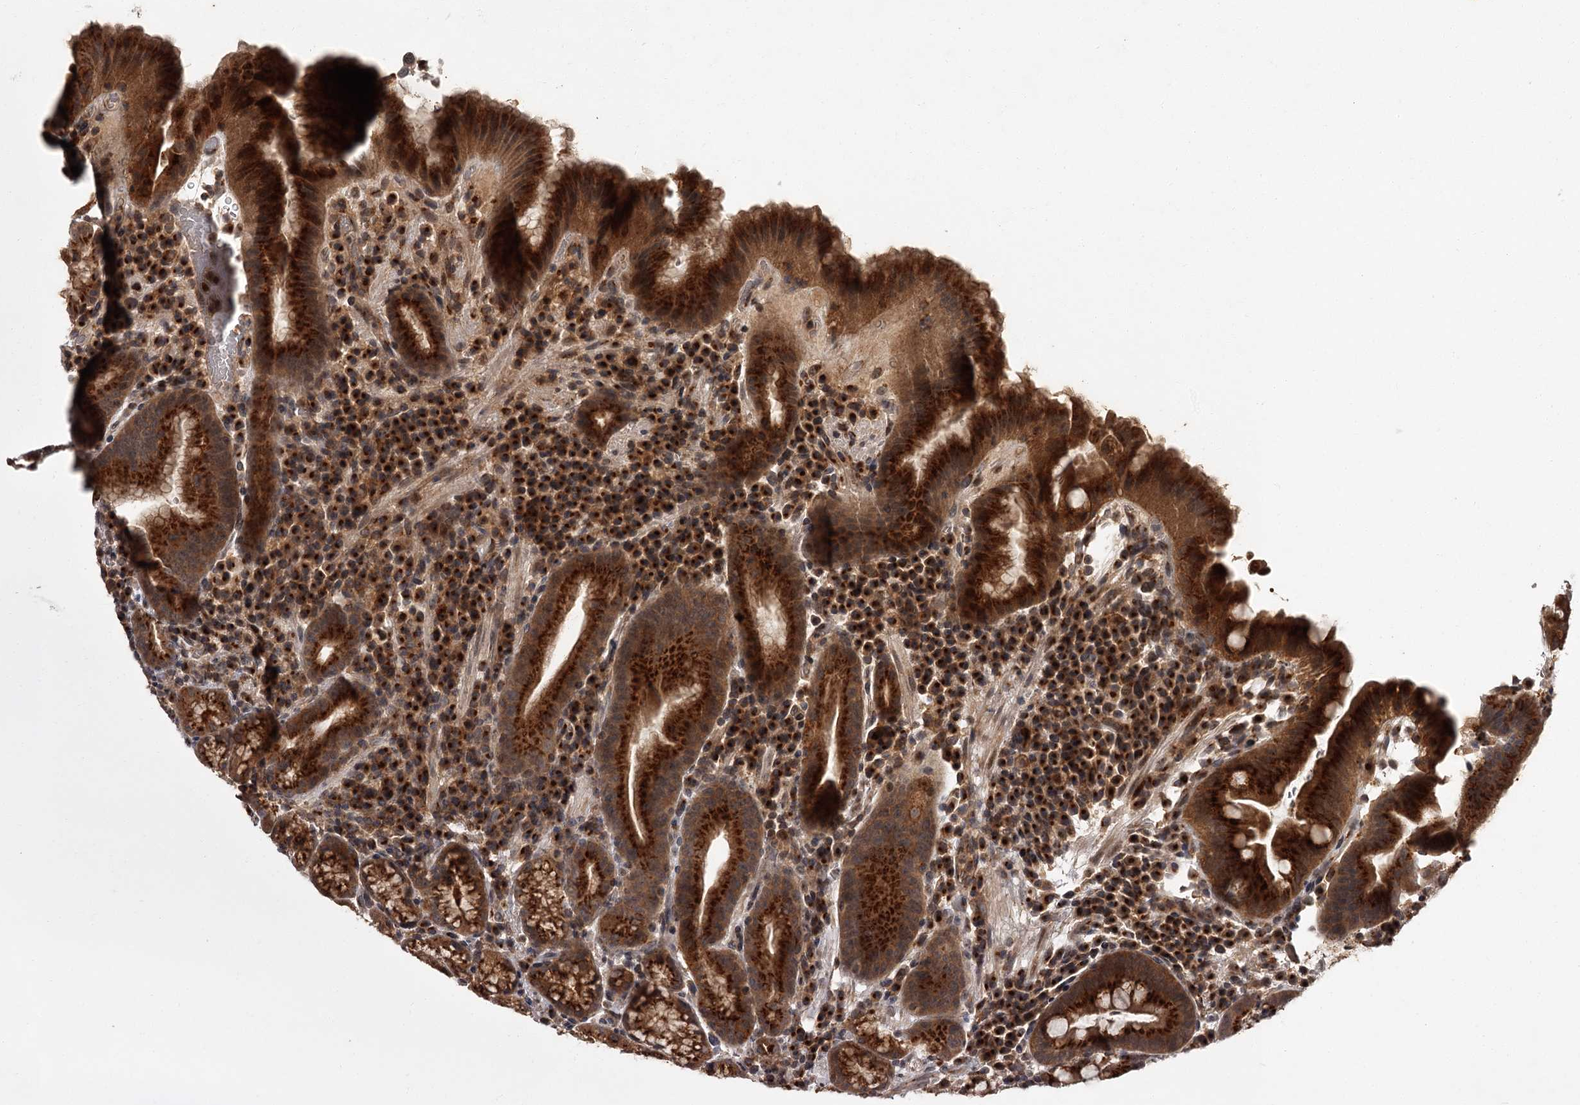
{"staining": {"intensity": "strong", "quantity": ">75%", "location": "cytoplasmic/membranous"}, "tissue": "stomach", "cell_type": "Glandular cells", "image_type": "normal", "snomed": [{"axis": "morphology", "description": "Normal tissue, NOS"}, {"axis": "morphology", "description": "Inflammation, NOS"}, {"axis": "topography", "description": "Stomach"}], "caption": "Immunohistochemical staining of unremarkable human stomach exhibits strong cytoplasmic/membranous protein positivity in about >75% of glandular cells.", "gene": "TBC1D23", "patient": {"sex": "male", "age": 79}}